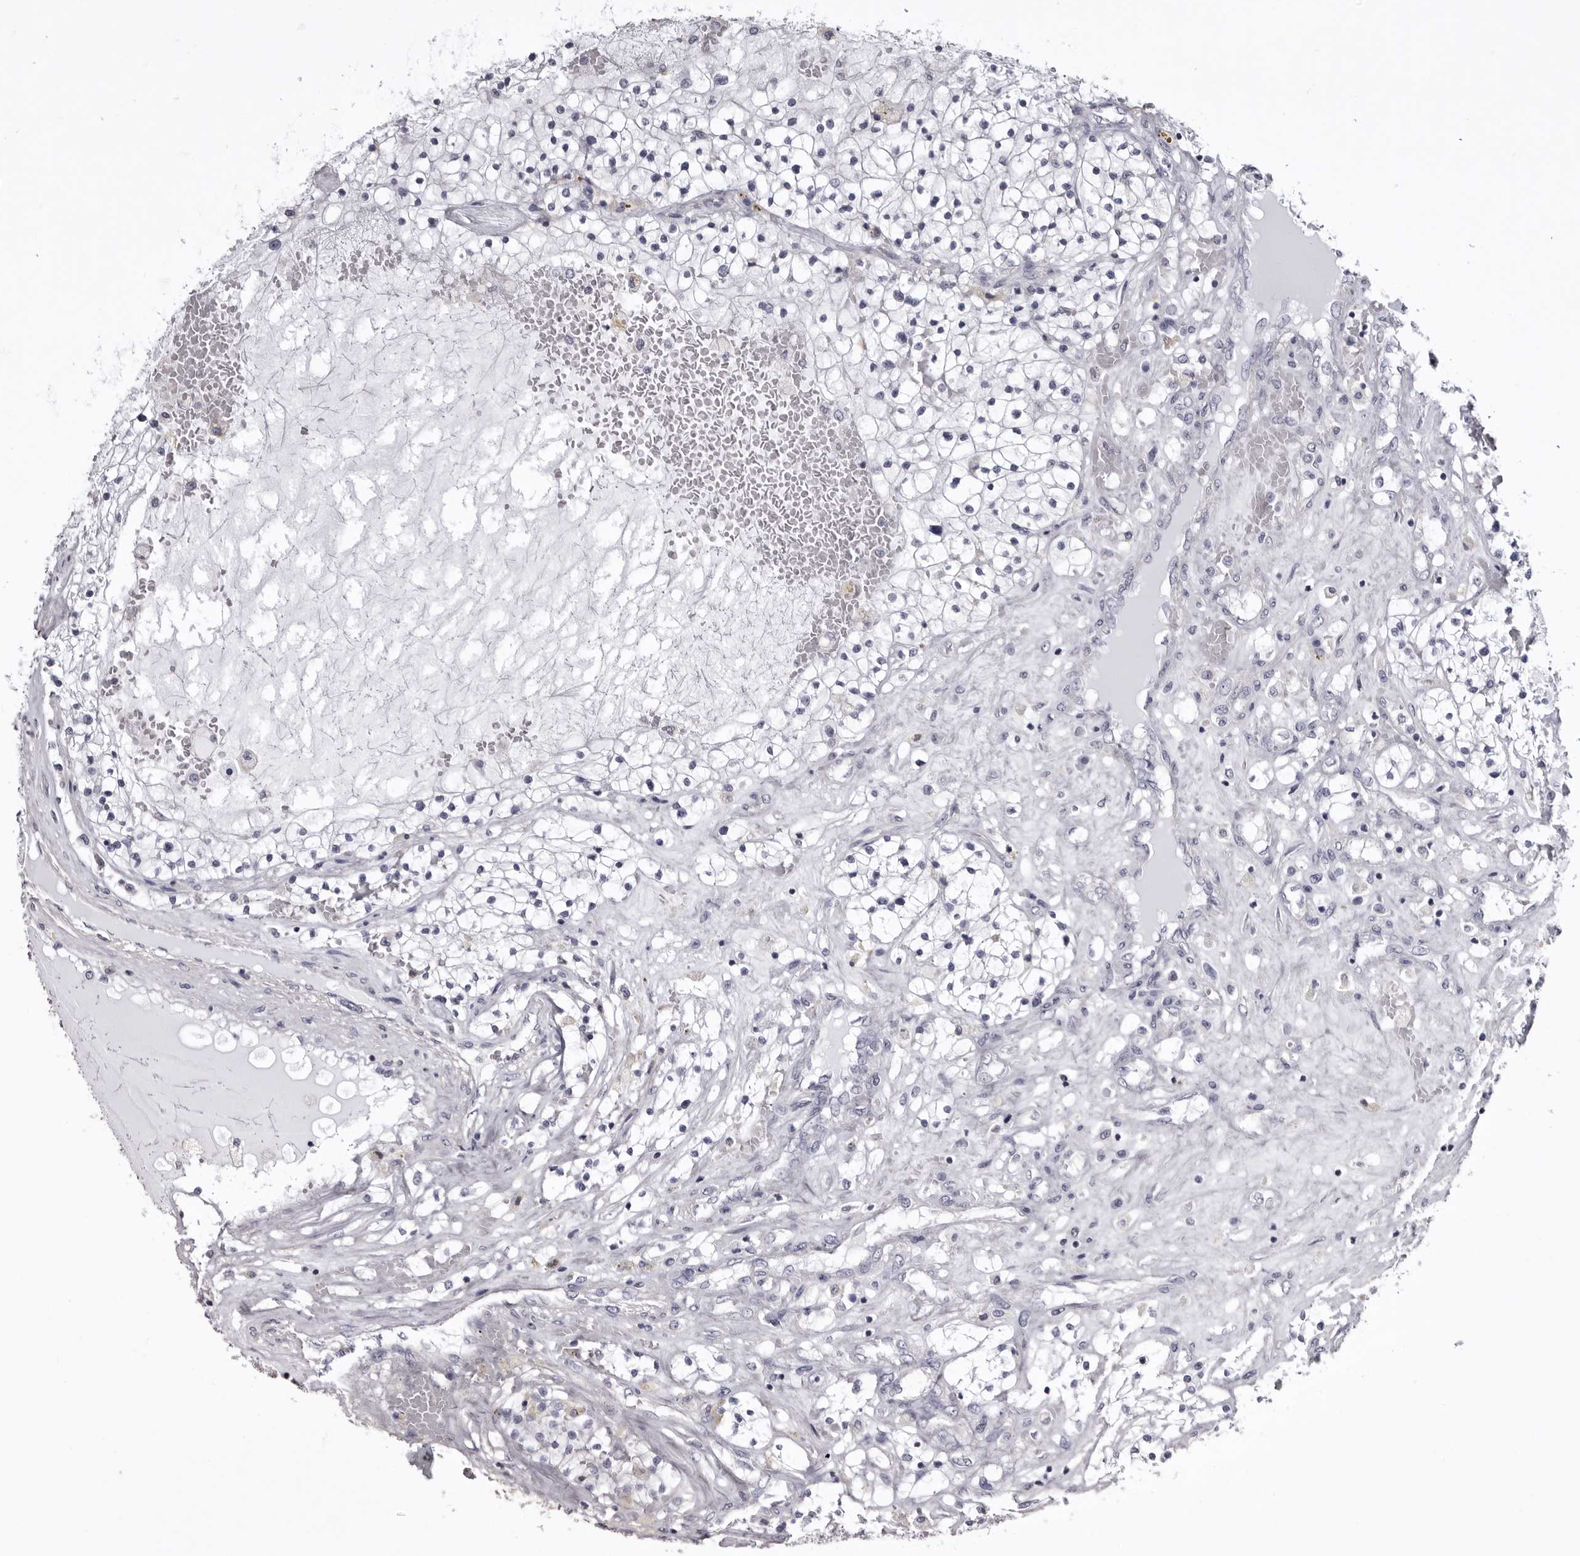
{"staining": {"intensity": "negative", "quantity": "none", "location": "none"}, "tissue": "renal cancer", "cell_type": "Tumor cells", "image_type": "cancer", "snomed": [{"axis": "morphology", "description": "Normal tissue, NOS"}, {"axis": "morphology", "description": "Adenocarcinoma, NOS"}, {"axis": "topography", "description": "Kidney"}], "caption": "Human adenocarcinoma (renal) stained for a protein using immunohistochemistry displays no expression in tumor cells.", "gene": "LAD1", "patient": {"sex": "male", "age": 68}}